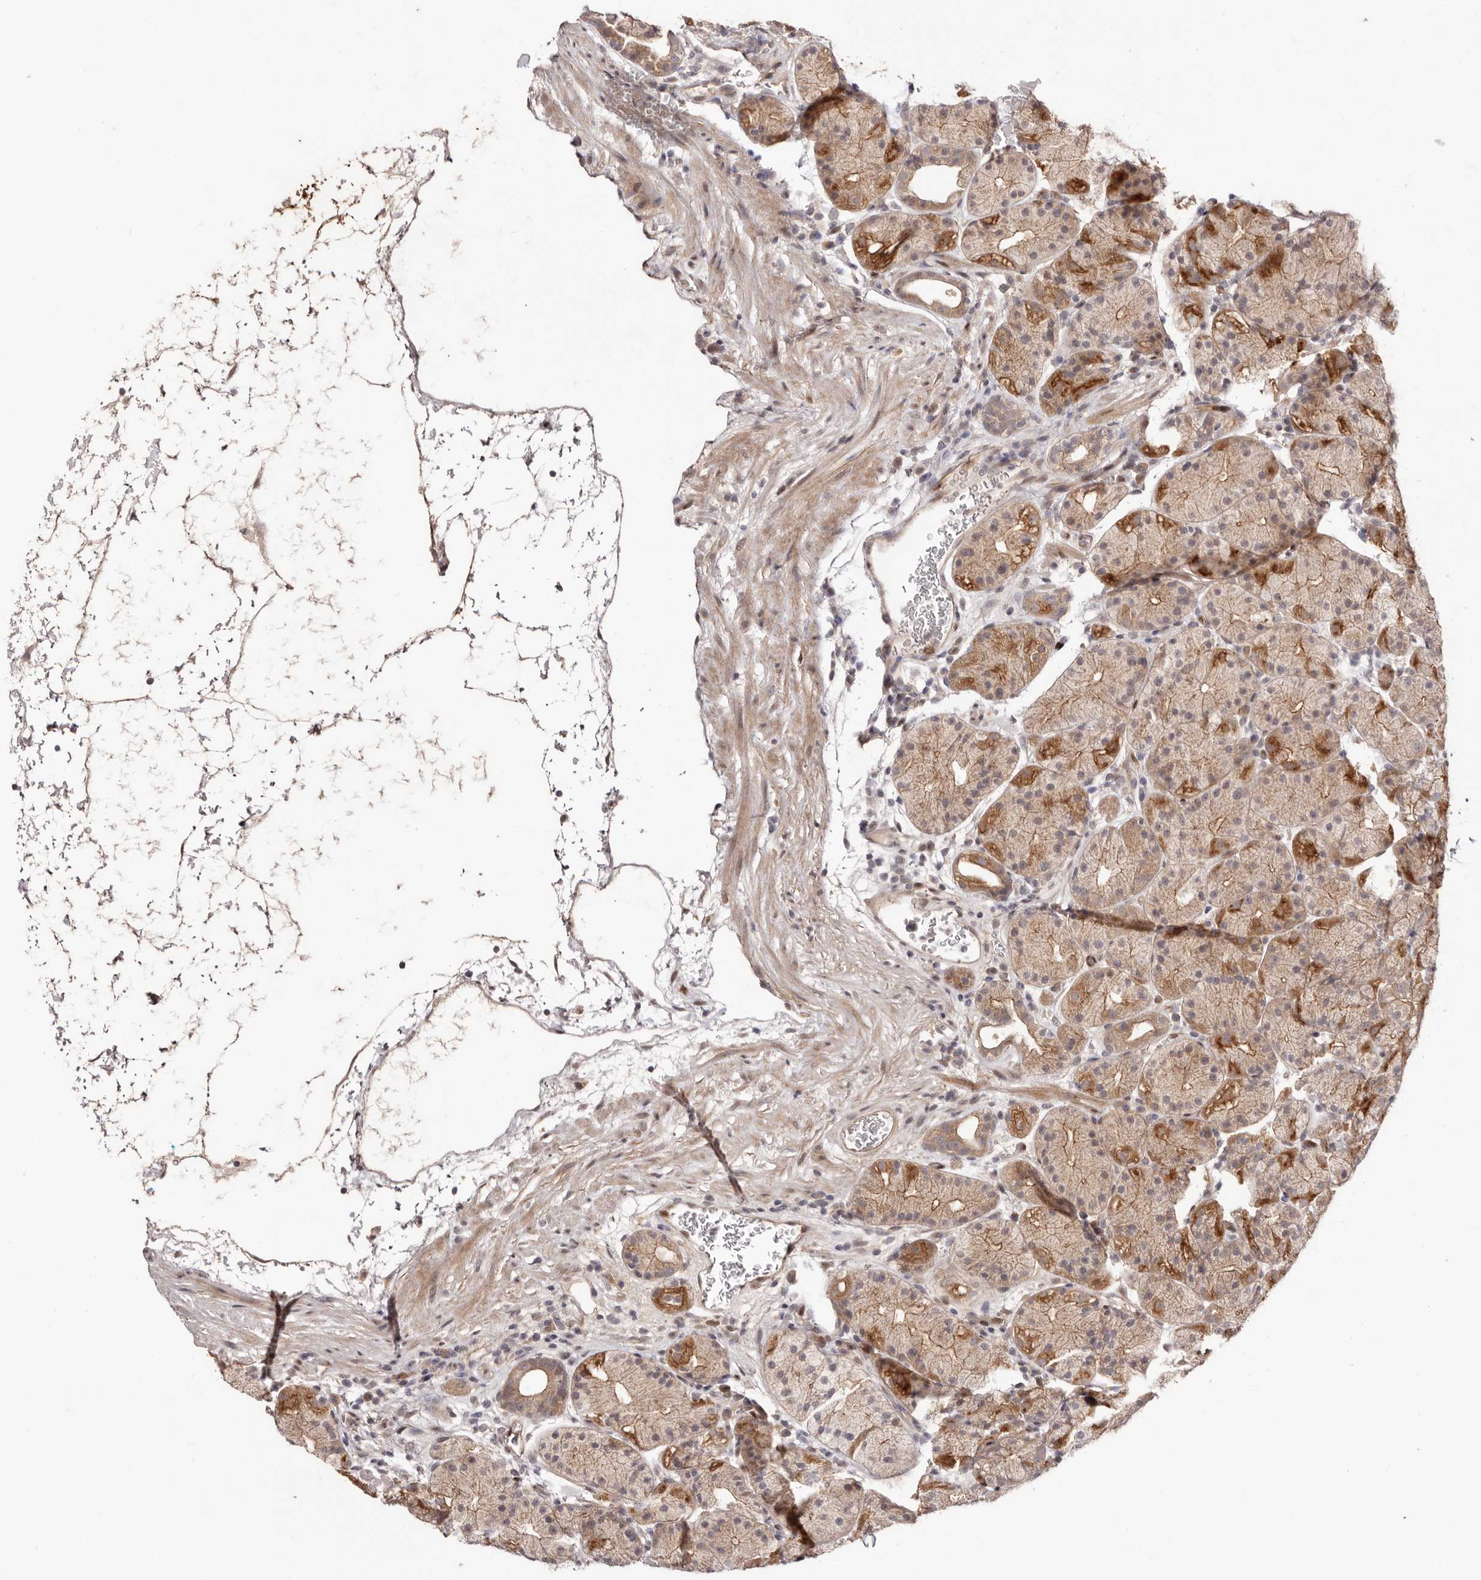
{"staining": {"intensity": "strong", "quantity": "25%-75%", "location": "cytoplasmic/membranous"}, "tissue": "stomach", "cell_type": "Glandular cells", "image_type": "normal", "snomed": [{"axis": "morphology", "description": "Normal tissue, NOS"}, {"axis": "topography", "description": "Stomach, upper"}], "caption": "A high amount of strong cytoplasmic/membranous staining is identified in about 25%-75% of glandular cells in benign stomach. (Stains: DAB in brown, nuclei in blue, Microscopy: brightfield microscopy at high magnification).", "gene": "EGR3", "patient": {"sex": "male", "age": 48}}